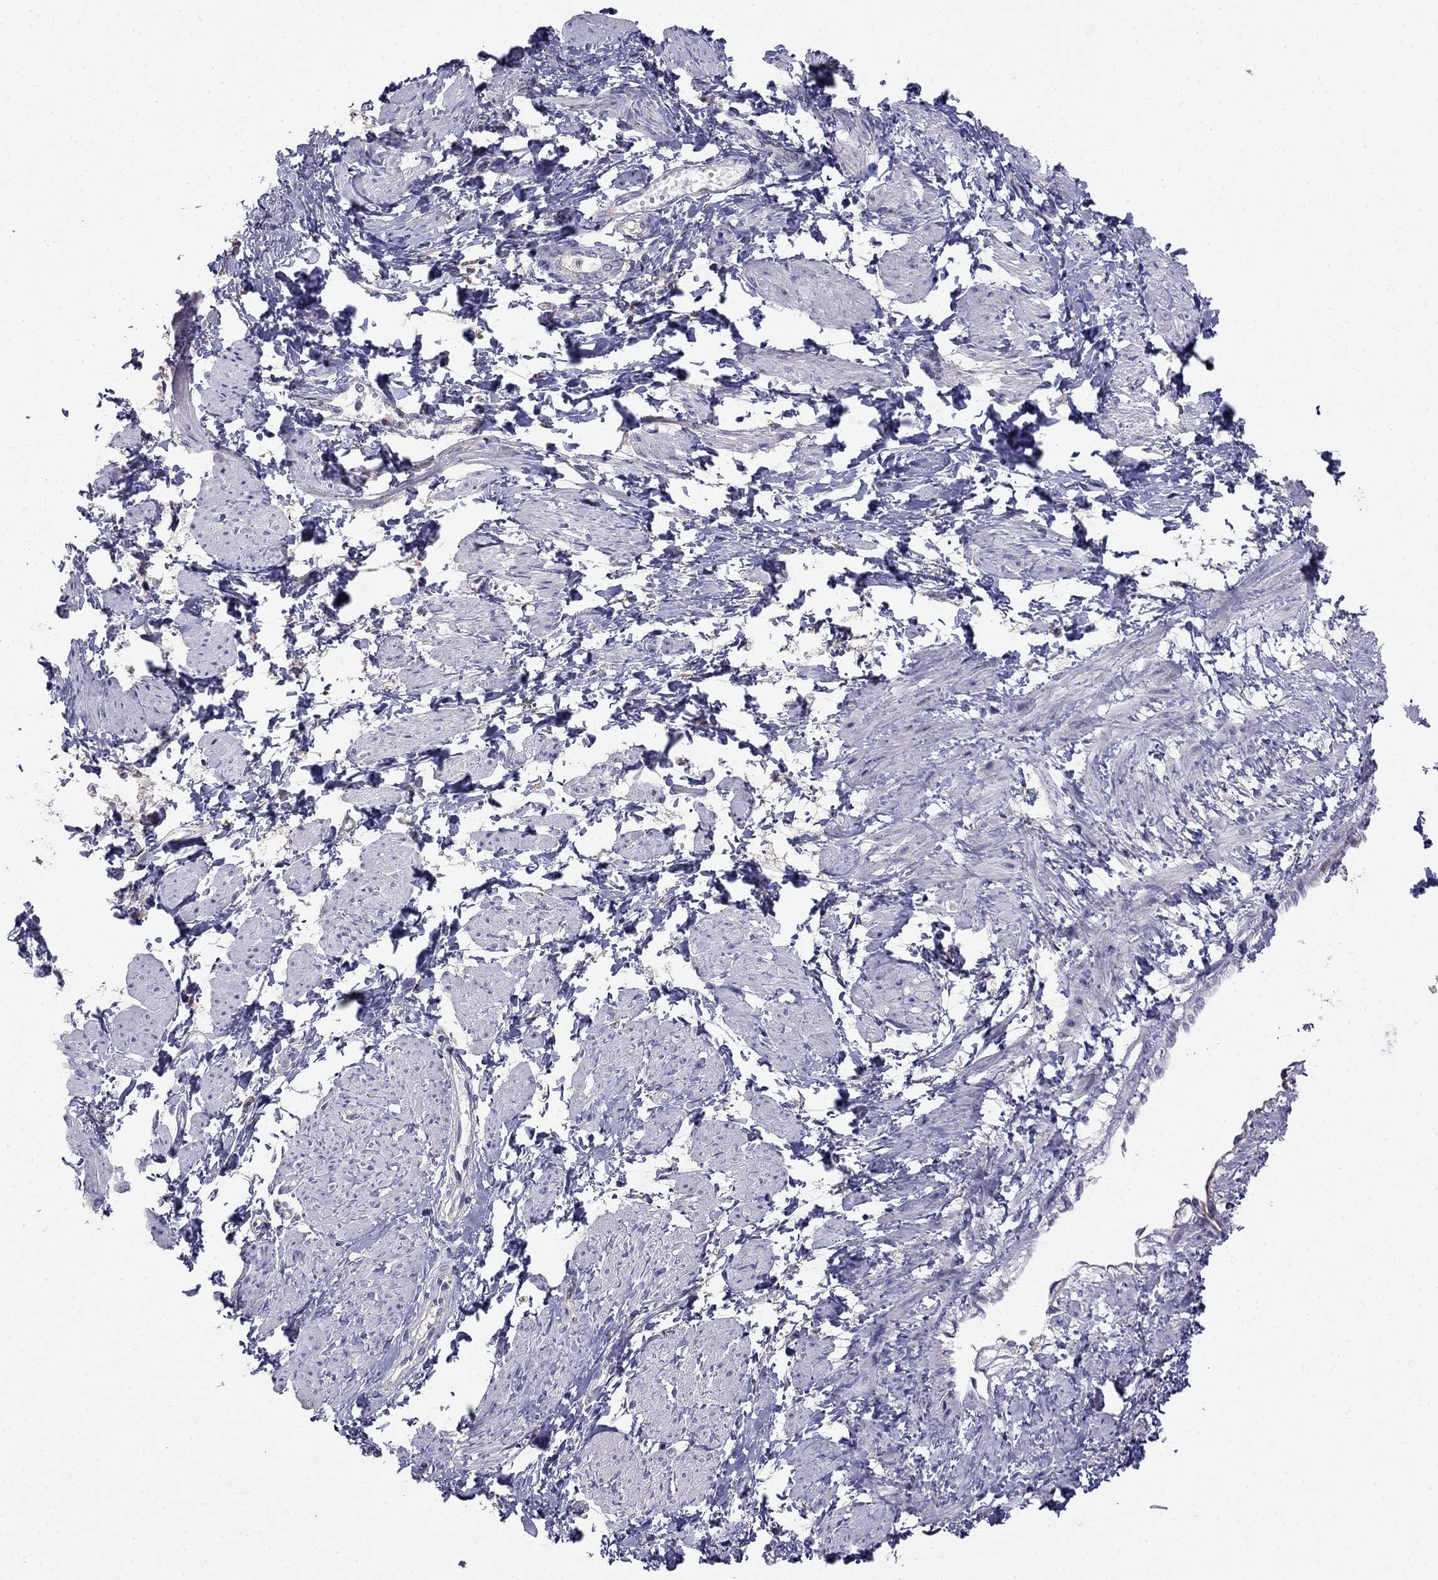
{"staining": {"intensity": "negative", "quantity": "none", "location": "none"}, "tissue": "smooth muscle", "cell_type": "Smooth muscle cells", "image_type": "normal", "snomed": [{"axis": "morphology", "description": "Normal tissue, NOS"}, {"axis": "topography", "description": "Smooth muscle"}, {"axis": "topography", "description": "Uterus"}], "caption": "Immunohistochemistry image of benign smooth muscle: smooth muscle stained with DAB demonstrates no significant protein expression in smooth muscle cells. (Stains: DAB (3,3'-diaminobenzidine) IHC with hematoxylin counter stain, Microscopy: brightfield microscopy at high magnification).", "gene": "LONRF2", "patient": {"sex": "female", "age": 39}}